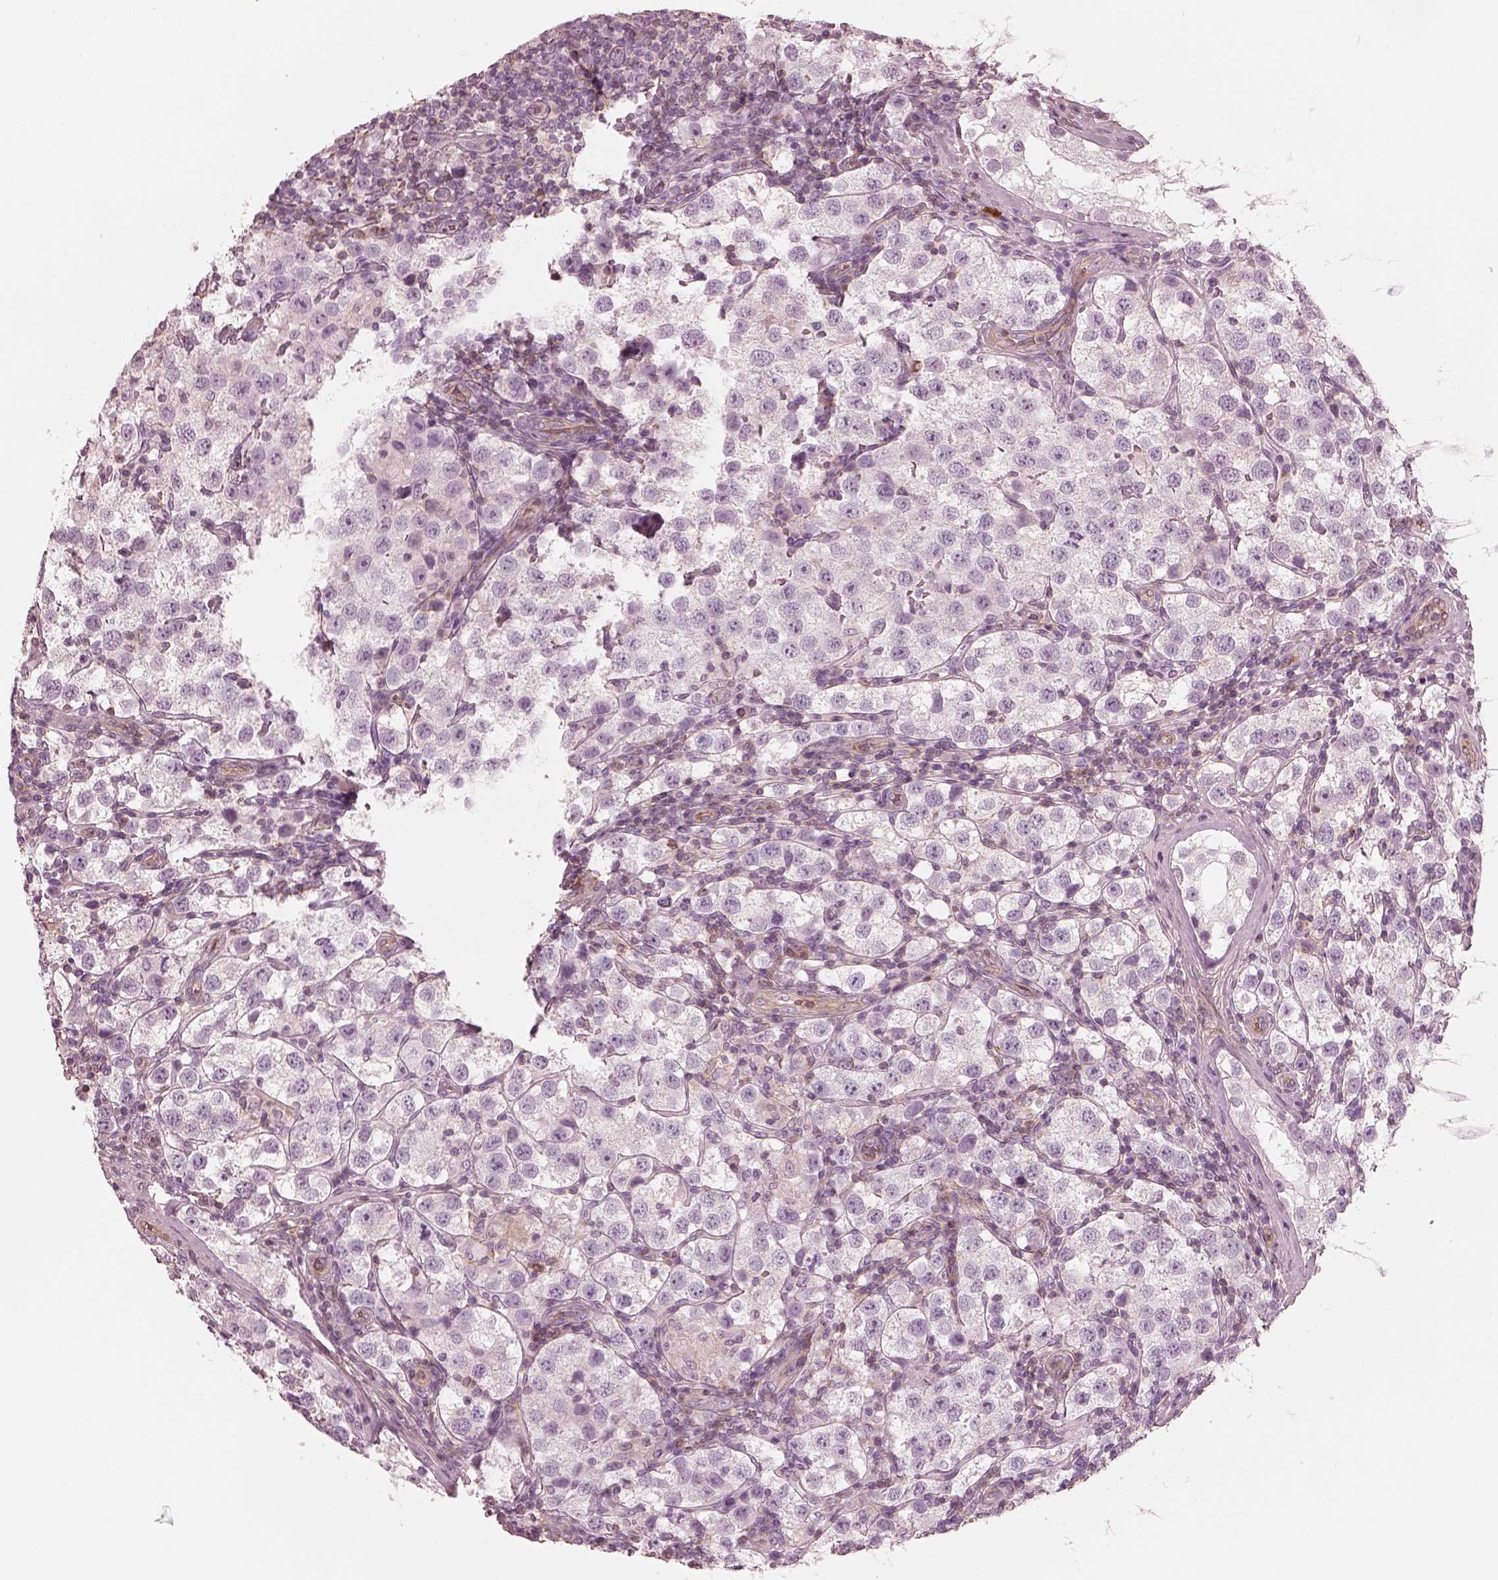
{"staining": {"intensity": "negative", "quantity": "none", "location": "none"}, "tissue": "testis cancer", "cell_type": "Tumor cells", "image_type": "cancer", "snomed": [{"axis": "morphology", "description": "Seminoma, NOS"}, {"axis": "topography", "description": "Testis"}], "caption": "High magnification brightfield microscopy of seminoma (testis) stained with DAB (3,3'-diaminobenzidine) (brown) and counterstained with hematoxylin (blue): tumor cells show no significant expression.", "gene": "ELAPOR1", "patient": {"sex": "male", "age": 37}}